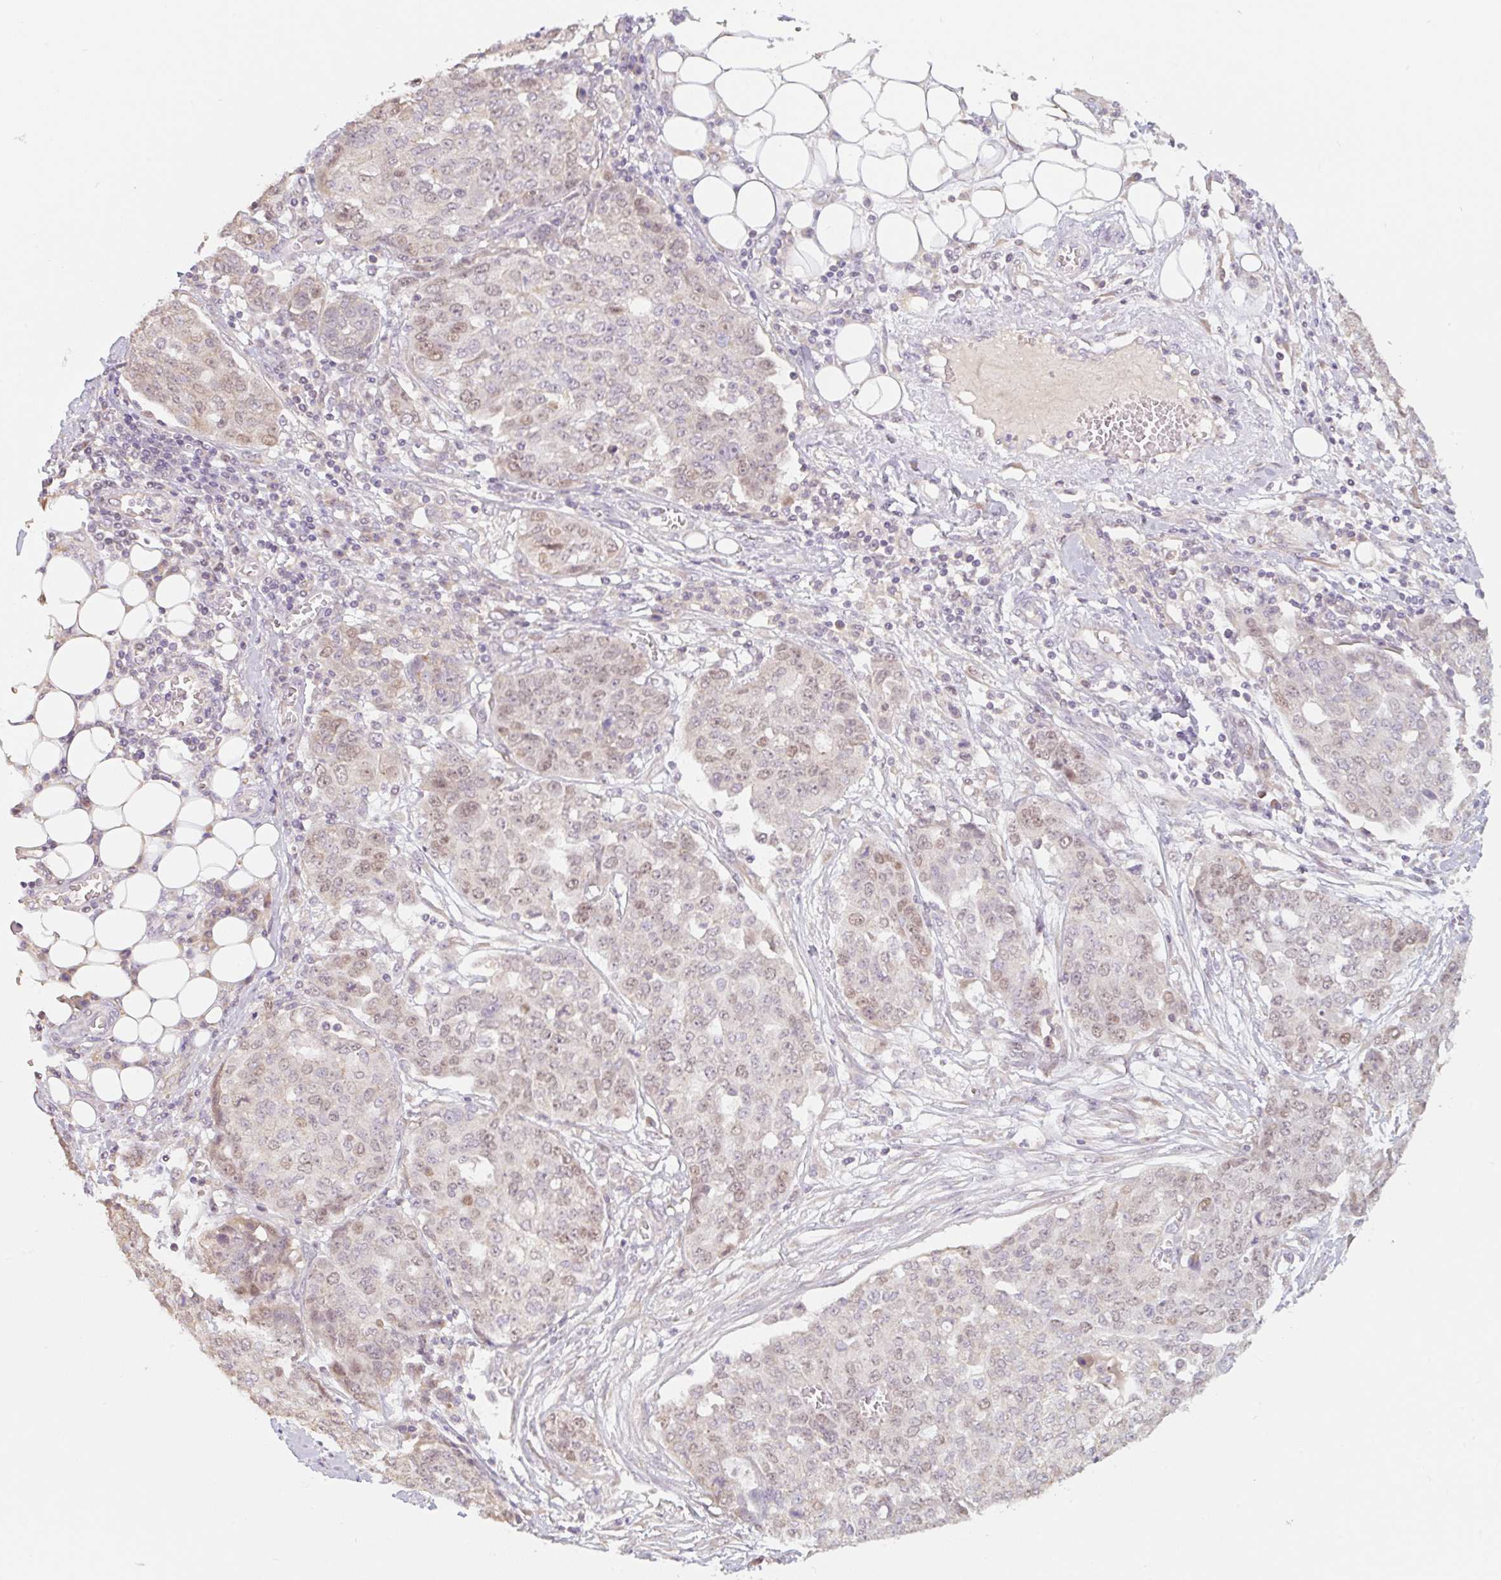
{"staining": {"intensity": "weak", "quantity": "25%-75%", "location": "nuclear"}, "tissue": "ovarian cancer", "cell_type": "Tumor cells", "image_type": "cancer", "snomed": [{"axis": "morphology", "description": "Cystadenocarcinoma, serous, NOS"}, {"axis": "topography", "description": "Soft tissue"}, {"axis": "topography", "description": "Ovary"}], "caption": "The immunohistochemical stain highlights weak nuclear positivity in tumor cells of ovarian cancer (serous cystadenocarcinoma) tissue.", "gene": "MIA2", "patient": {"sex": "female", "age": 57}}